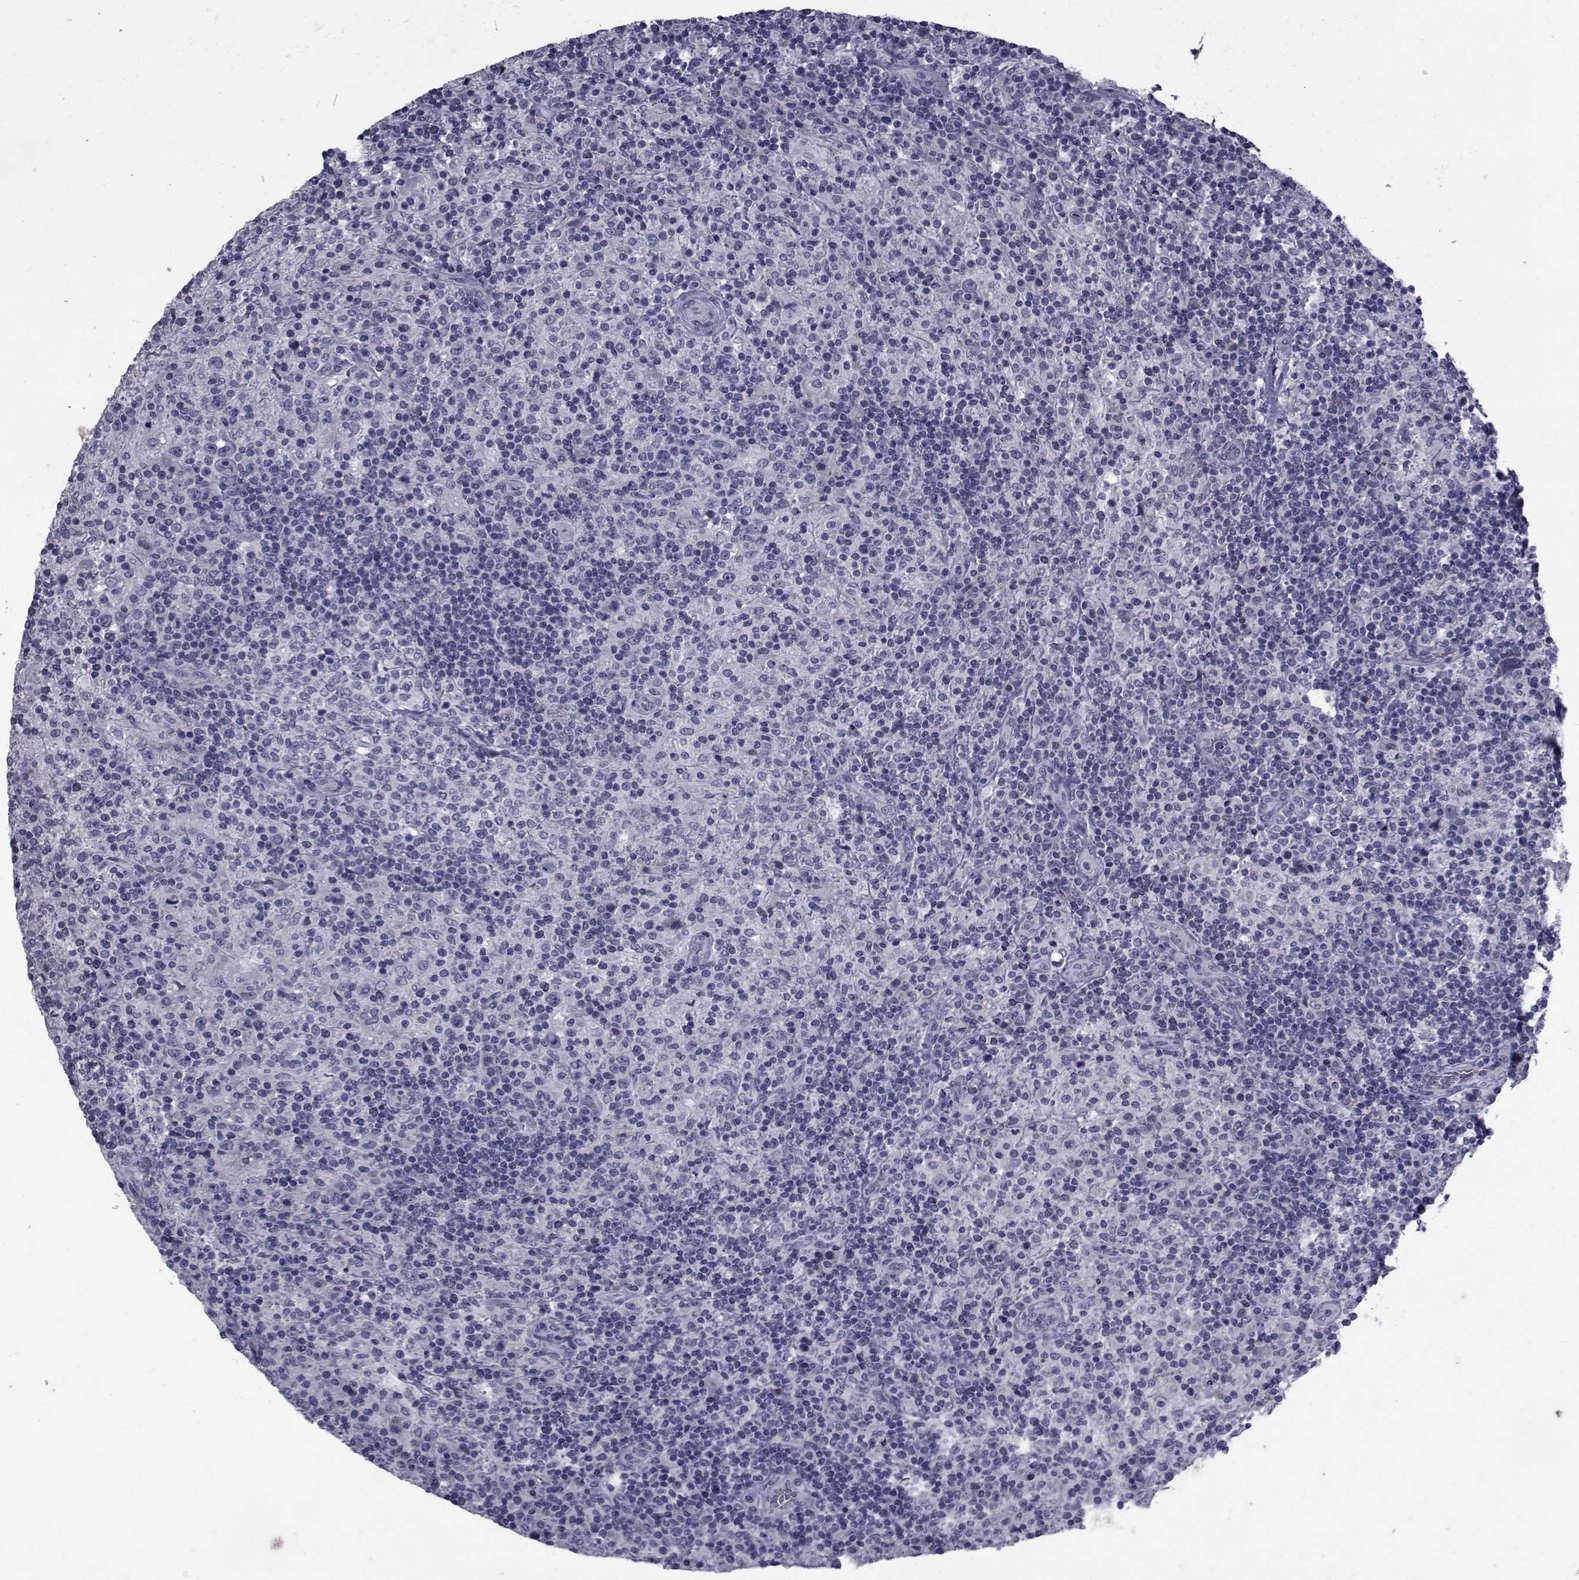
{"staining": {"intensity": "negative", "quantity": "none", "location": "none"}, "tissue": "lymphoma", "cell_type": "Tumor cells", "image_type": "cancer", "snomed": [{"axis": "morphology", "description": "Hodgkin's disease, NOS"}, {"axis": "topography", "description": "Lymph node"}], "caption": "Lymphoma was stained to show a protein in brown. There is no significant expression in tumor cells.", "gene": "PAX2", "patient": {"sex": "male", "age": 70}}